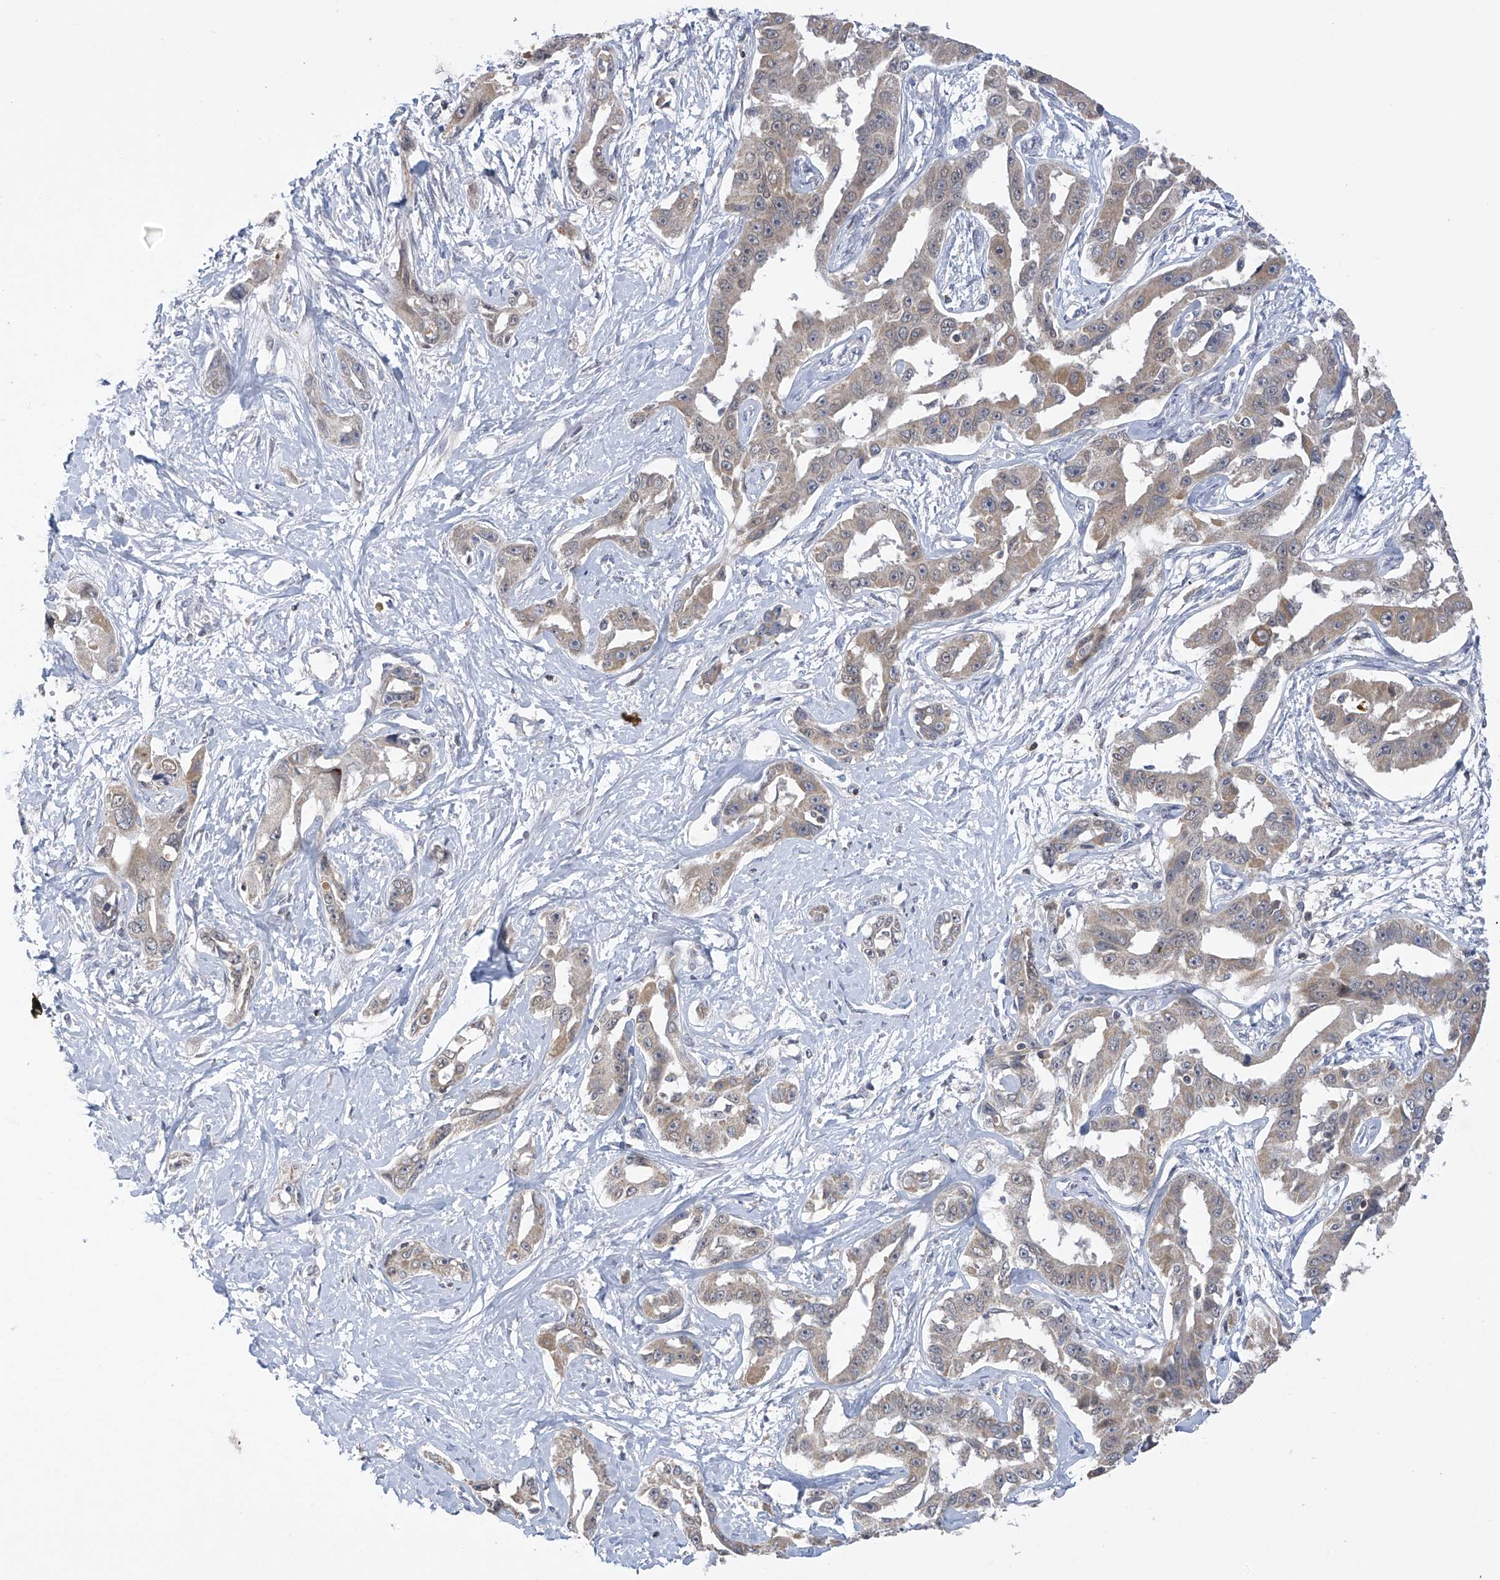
{"staining": {"intensity": "weak", "quantity": "<25%", "location": "cytoplasmic/membranous"}, "tissue": "liver cancer", "cell_type": "Tumor cells", "image_type": "cancer", "snomed": [{"axis": "morphology", "description": "Cholangiocarcinoma"}, {"axis": "topography", "description": "Liver"}], "caption": "A micrograph of human liver cancer is negative for staining in tumor cells.", "gene": "SLCO4A1", "patient": {"sex": "male", "age": 59}}